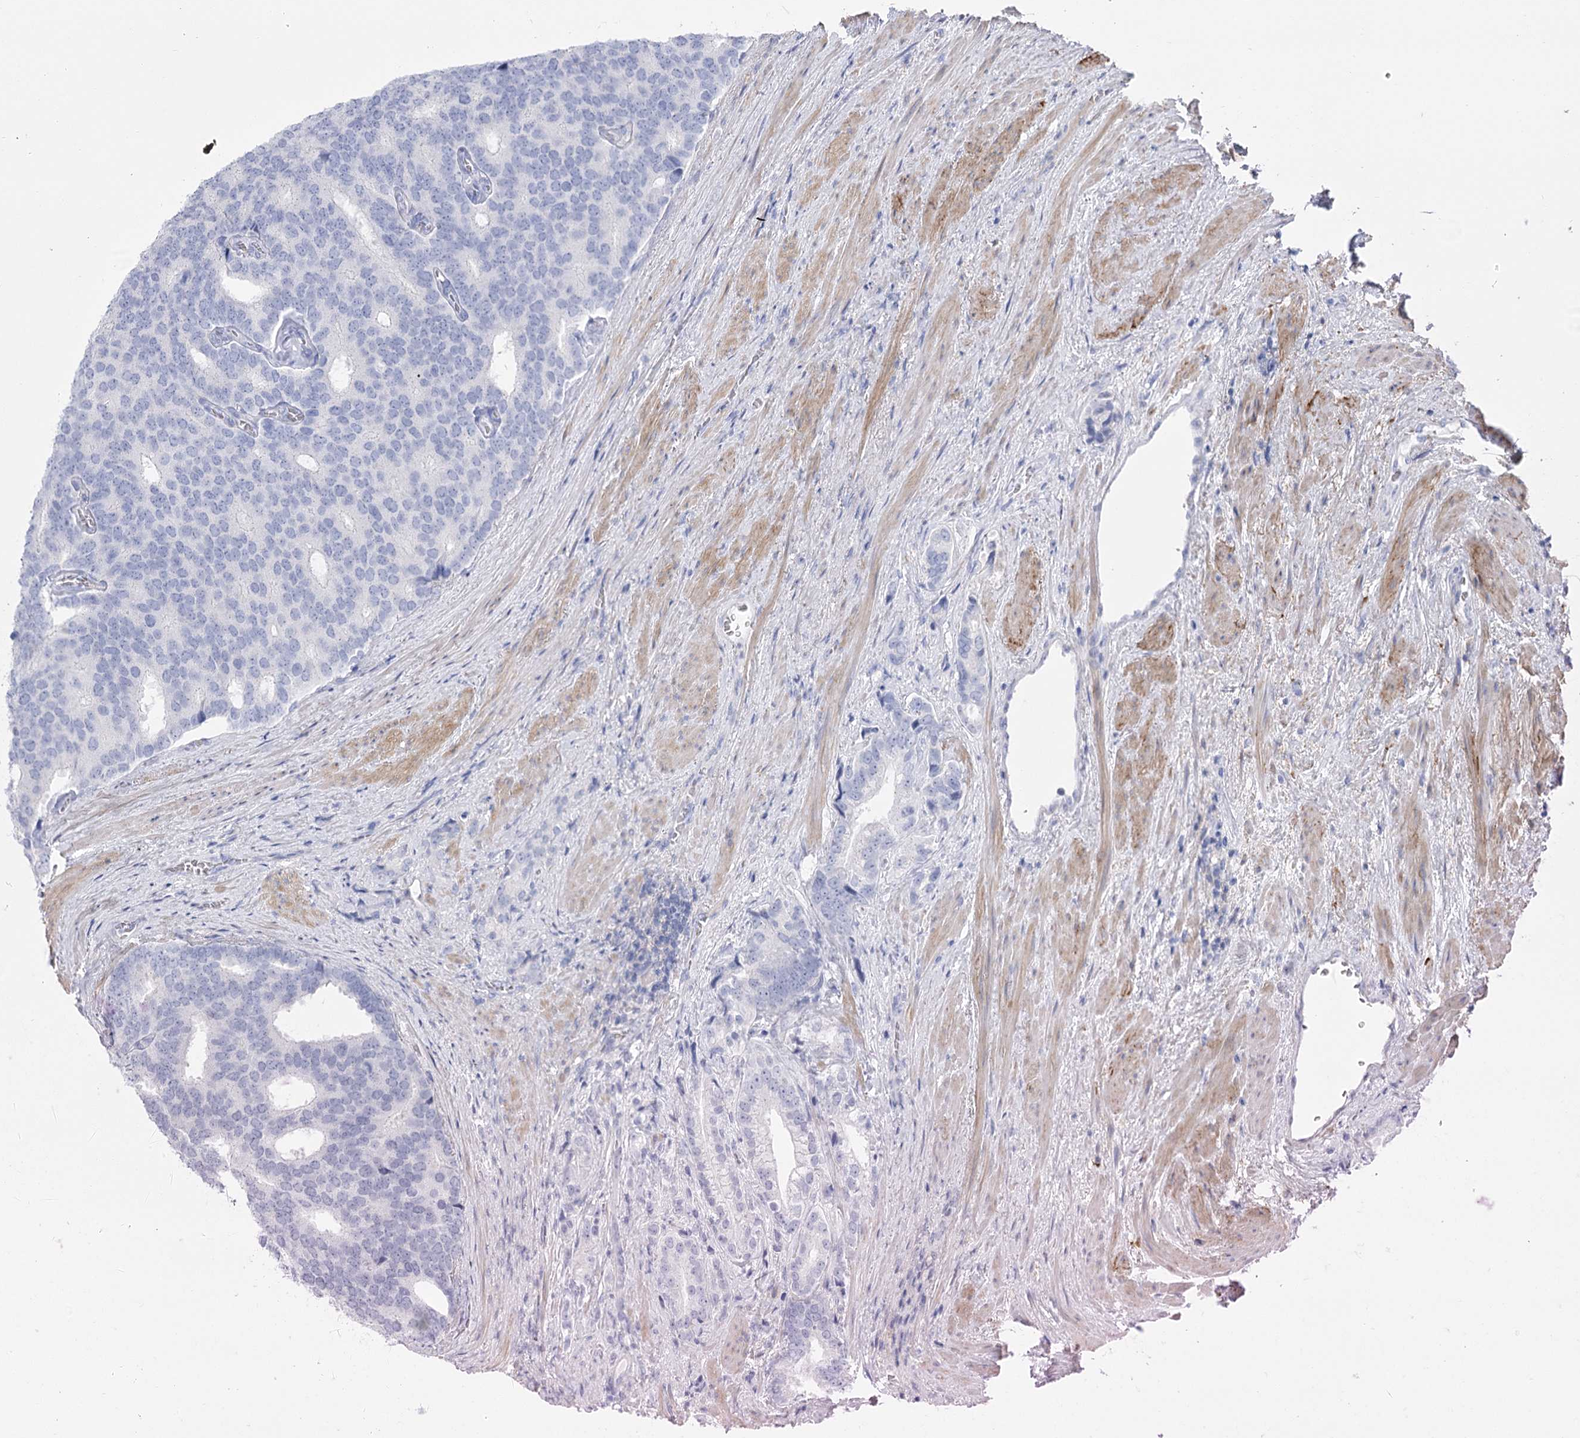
{"staining": {"intensity": "negative", "quantity": "none", "location": "none"}, "tissue": "prostate cancer", "cell_type": "Tumor cells", "image_type": "cancer", "snomed": [{"axis": "morphology", "description": "Adenocarcinoma, Low grade"}, {"axis": "topography", "description": "Prostate"}], "caption": "DAB immunohistochemical staining of prostate cancer shows no significant positivity in tumor cells.", "gene": "PCDHA1", "patient": {"sex": "male", "age": 71}}